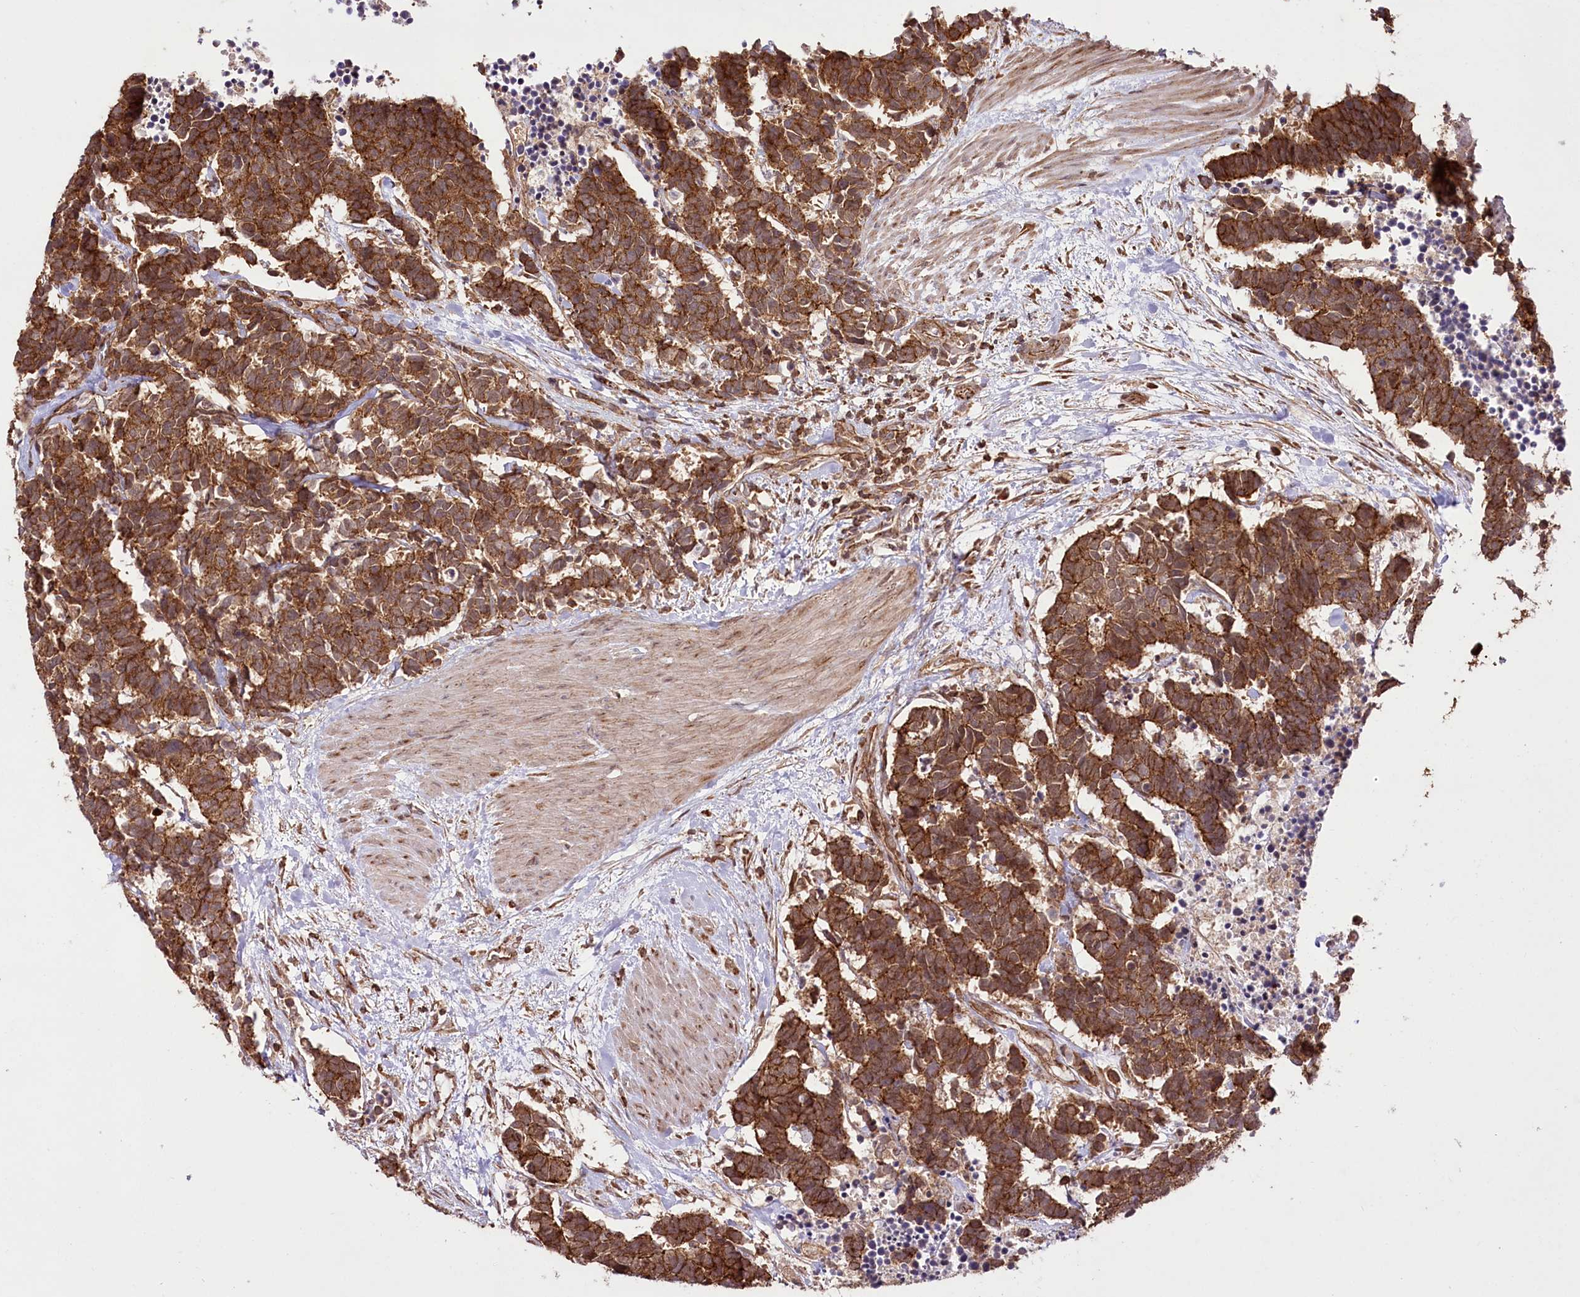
{"staining": {"intensity": "strong", "quantity": ">75%", "location": "cytoplasmic/membranous"}, "tissue": "carcinoid", "cell_type": "Tumor cells", "image_type": "cancer", "snomed": [{"axis": "morphology", "description": "Carcinoma, NOS"}, {"axis": "morphology", "description": "Carcinoid, malignant, NOS"}, {"axis": "topography", "description": "Urinary bladder"}], "caption": "Carcinoma was stained to show a protein in brown. There is high levels of strong cytoplasmic/membranous expression in about >75% of tumor cells.", "gene": "DHX29", "patient": {"sex": "male", "age": 57}}